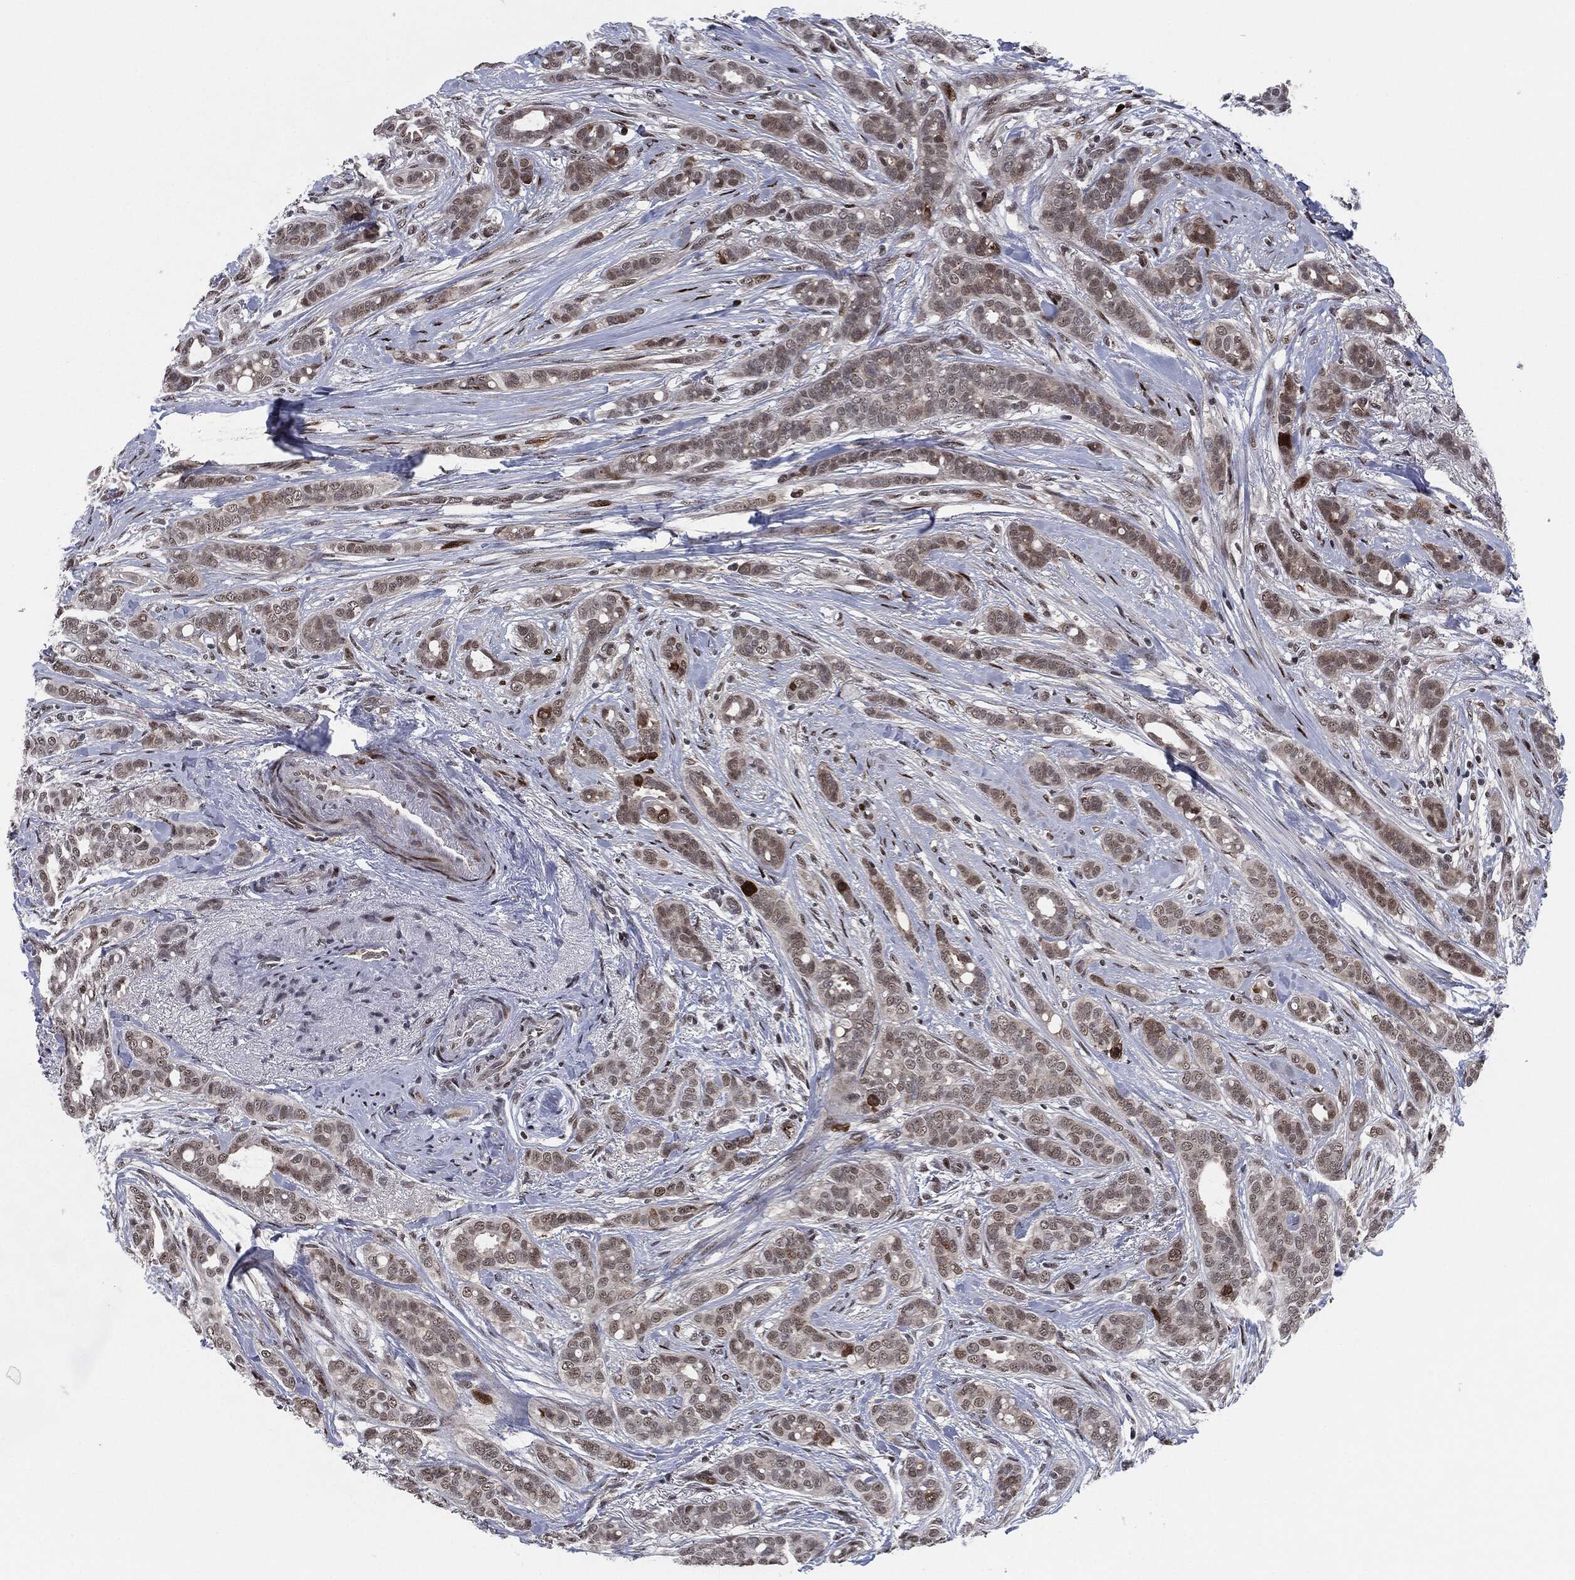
{"staining": {"intensity": "negative", "quantity": "none", "location": "none"}, "tissue": "breast cancer", "cell_type": "Tumor cells", "image_type": "cancer", "snomed": [{"axis": "morphology", "description": "Duct carcinoma"}, {"axis": "topography", "description": "Breast"}], "caption": "Immunohistochemical staining of breast cancer (intraductal carcinoma) demonstrates no significant positivity in tumor cells.", "gene": "AKT2", "patient": {"sex": "female", "age": 51}}